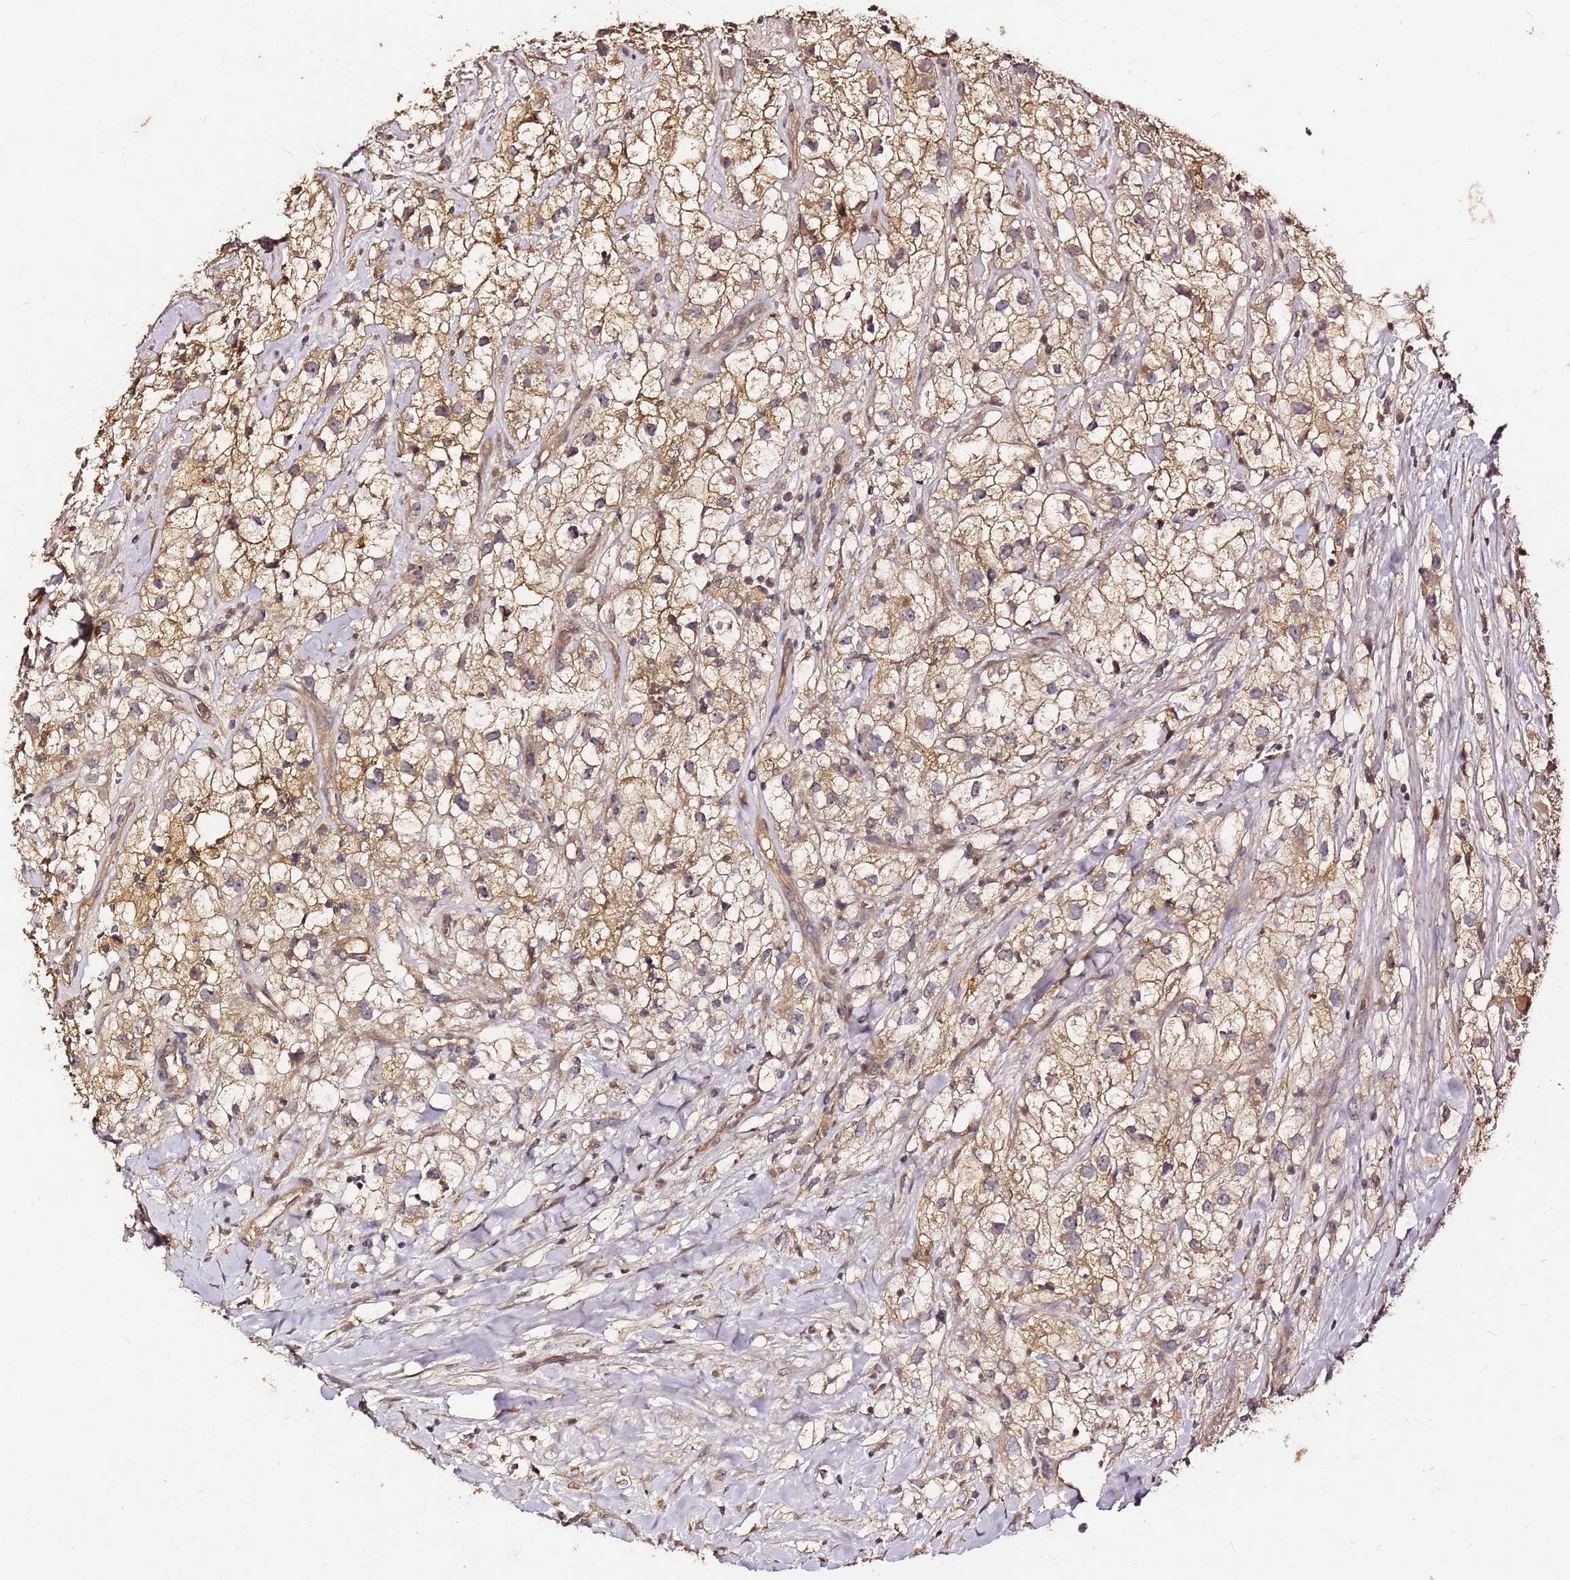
{"staining": {"intensity": "moderate", "quantity": ">75%", "location": "cytoplasmic/membranous"}, "tissue": "renal cancer", "cell_type": "Tumor cells", "image_type": "cancer", "snomed": [{"axis": "morphology", "description": "Adenocarcinoma, NOS"}, {"axis": "topography", "description": "Kidney"}], "caption": "Renal adenocarcinoma stained with DAB immunohistochemistry (IHC) displays medium levels of moderate cytoplasmic/membranous staining in approximately >75% of tumor cells.", "gene": "C6orf136", "patient": {"sex": "male", "age": 59}}